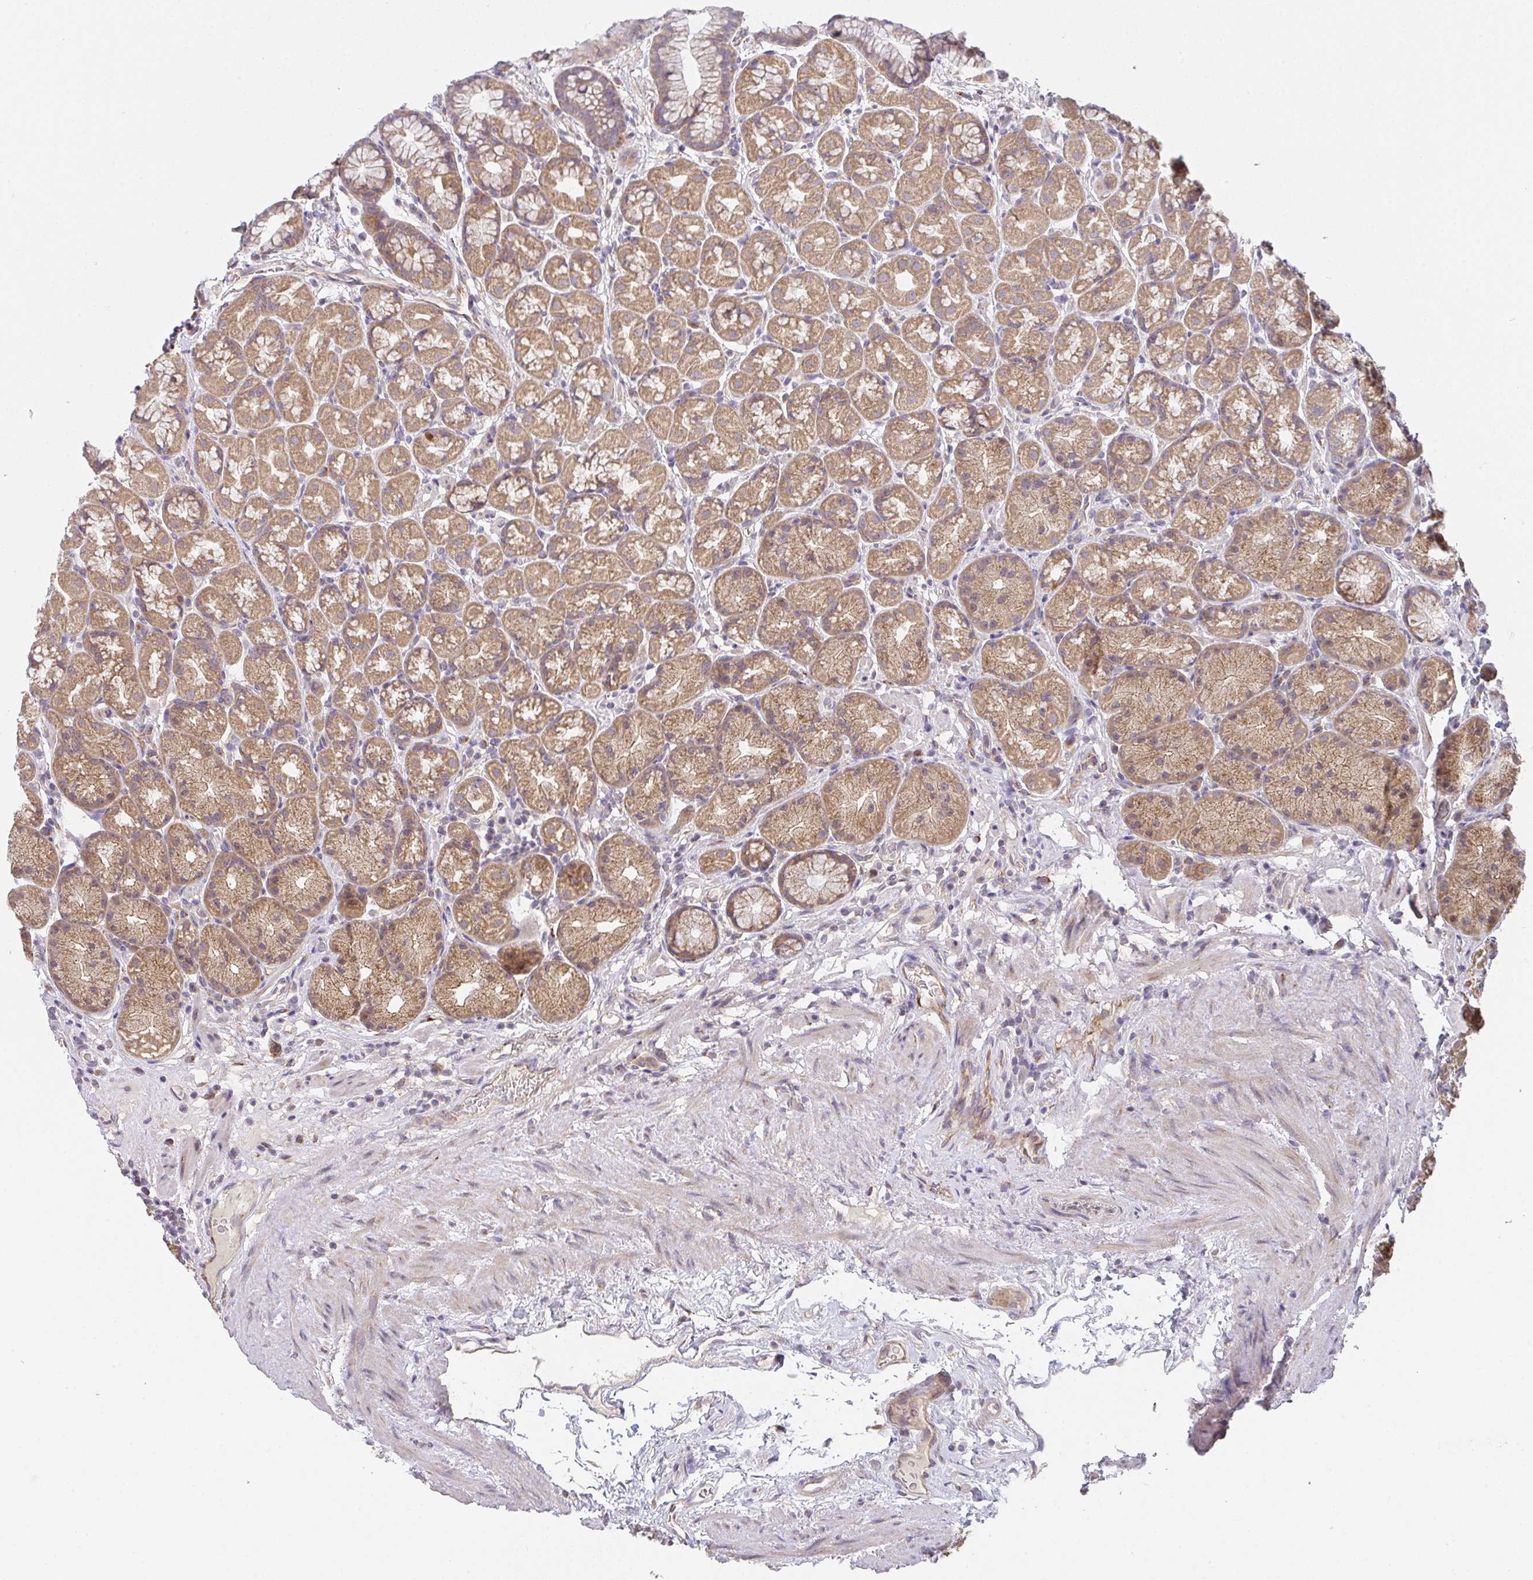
{"staining": {"intensity": "moderate", "quantity": ">75%", "location": "cytoplasmic/membranous"}, "tissue": "stomach", "cell_type": "Glandular cells", "image_type": "normal", "snomed": [{"axis": "morphology", "description": "Normal tissue, NOS"}, {"axis": "topography", "description": "Stomach, lower"}], "caption": "Benign stomach shows moderate cytoplasmic/membranous positivity in approximately >75% of glandular cells, visualized by immunohistochemistry.", "gene": "TSPAN31", "patient": {"sex": "male", "age": 67}}